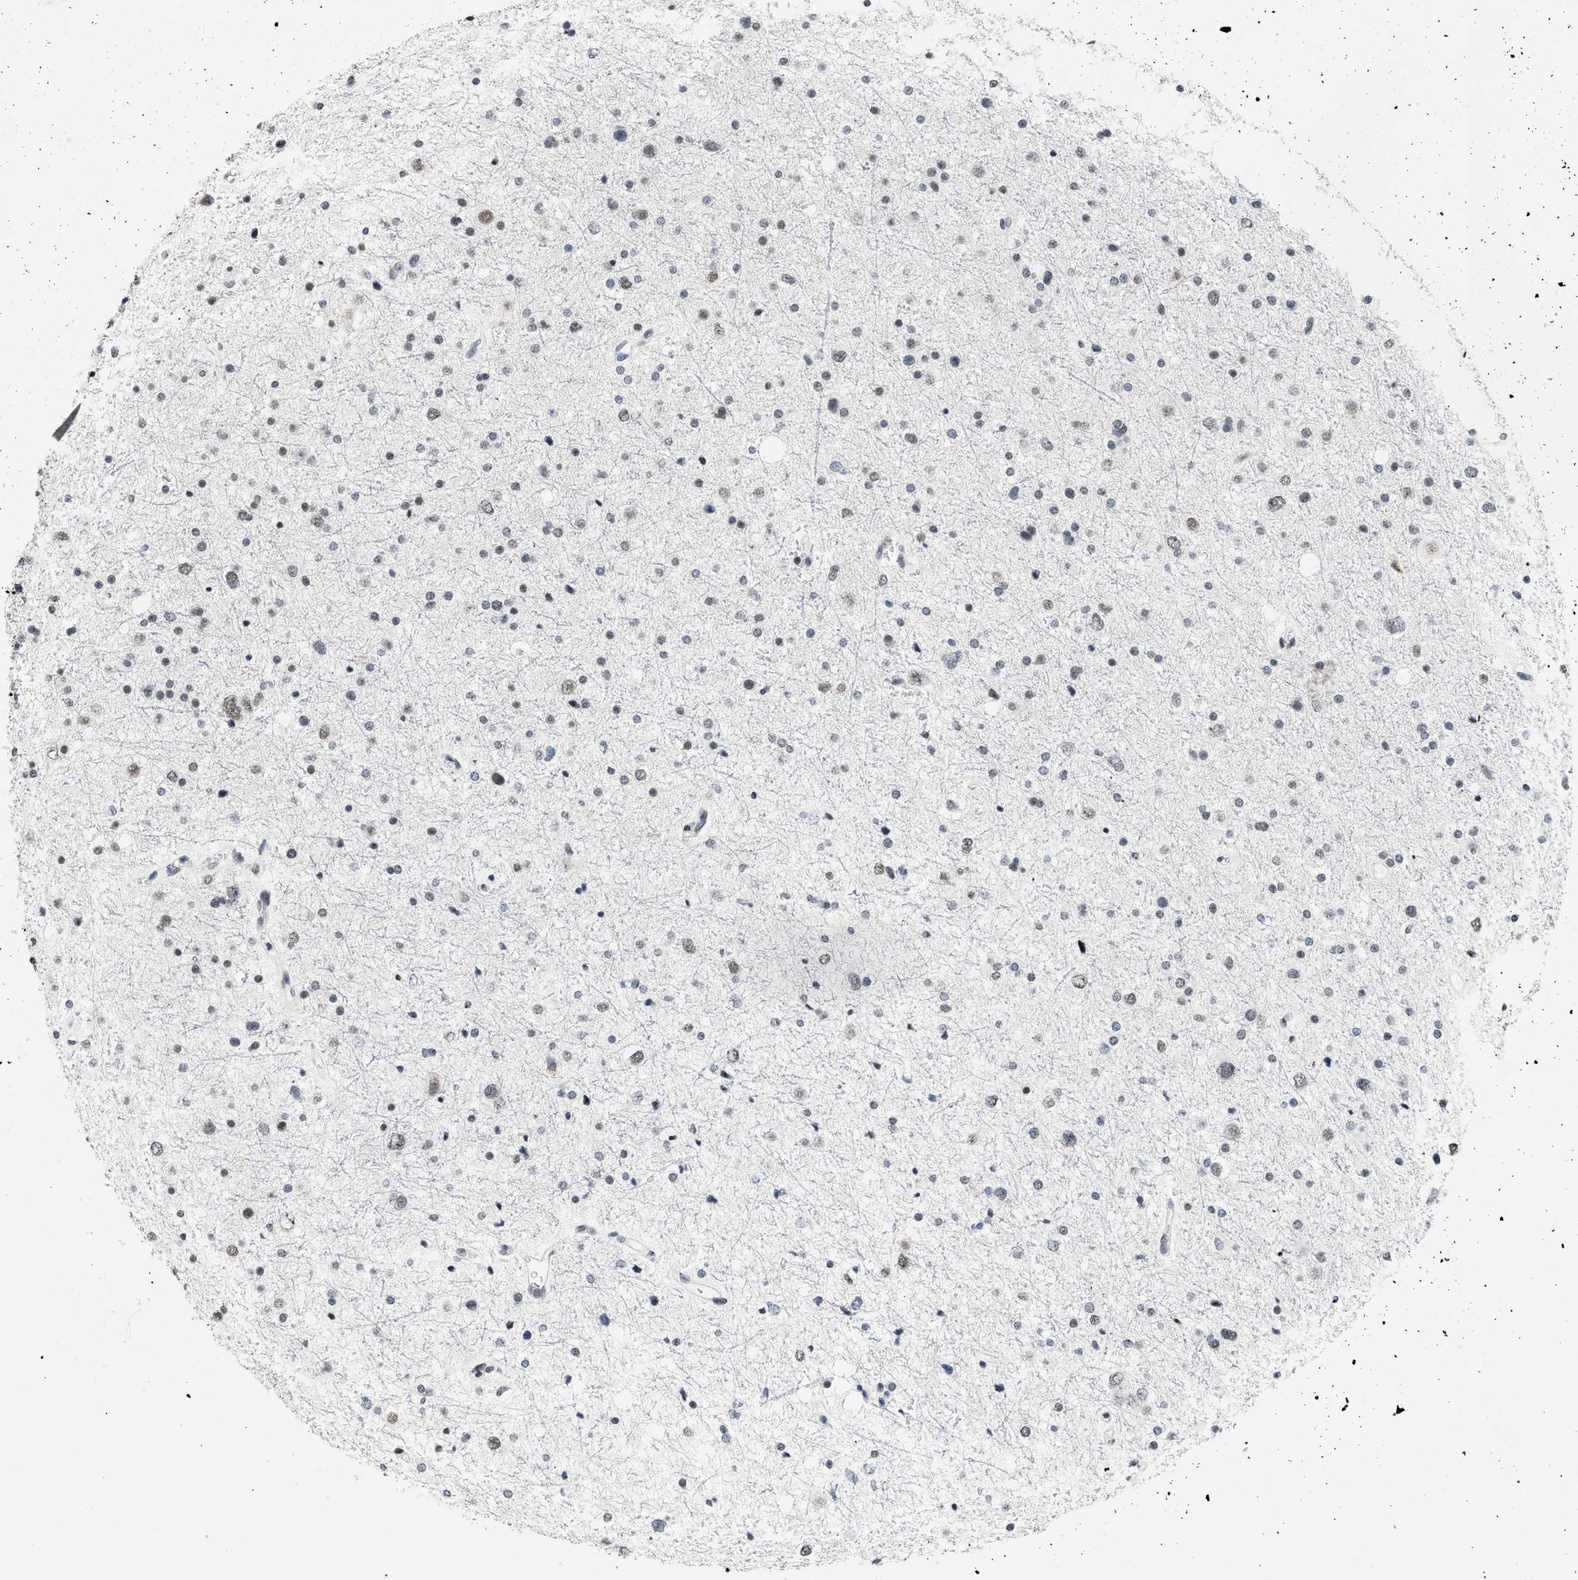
{"staining": {"intensity": "weak", "quantity": "25%-75%", "location": "nuclear"}, "tissue": "glioma", "cell_type": "Tumor cells", "image_type": "cancer", "snomed": [{"axis": "morphology", "description": "Glioma, malignant, Low grade"}, {"axis": "topography", "description": "Brain"}], "caption": "High-power microscopy captured an IHC micrograph of malignant glioma (low-grade), revealing weak nuclear positivity in about 25%-75% of tumor cells.", "gene": "RAF1", "patient": {"sex": "female", "age": 37}}